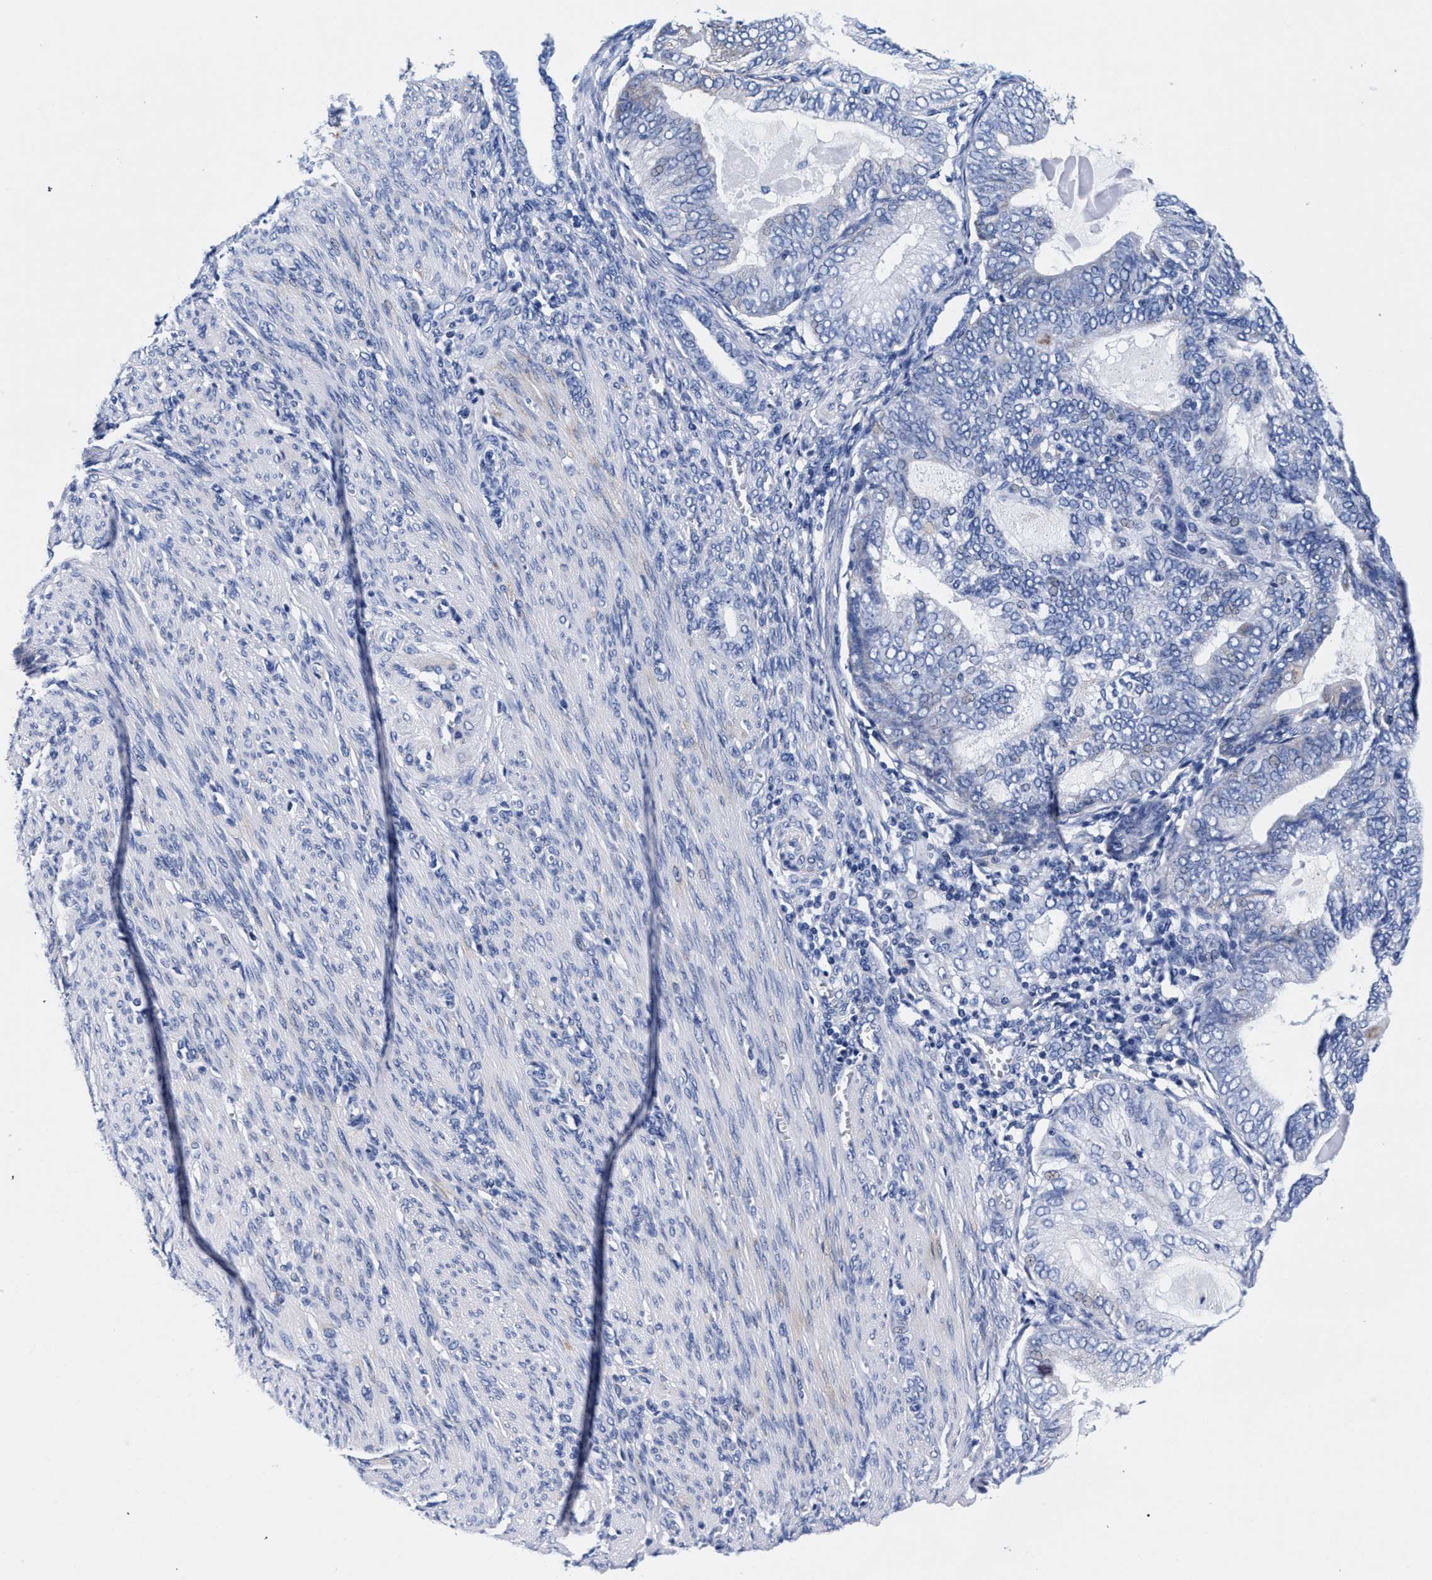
{"staining": {"intensity": "negative", "quantity": "none", "location": "none"}, "tissue": "endometrial cancer", "cell_type": "Tumor cells", "image_type": "cancer", "snomed": [{"axis": "morphology", "description": "Adenocarcinoma, NOS"}, {"axis": "topography", "description": "Endometrium"}], "caption": "The micrograph shows no significant staining in tumor cells of endometrial adenocarcinoma.", "gene": "RAB3B", "patient": {"sex": "female", "age": 81}}